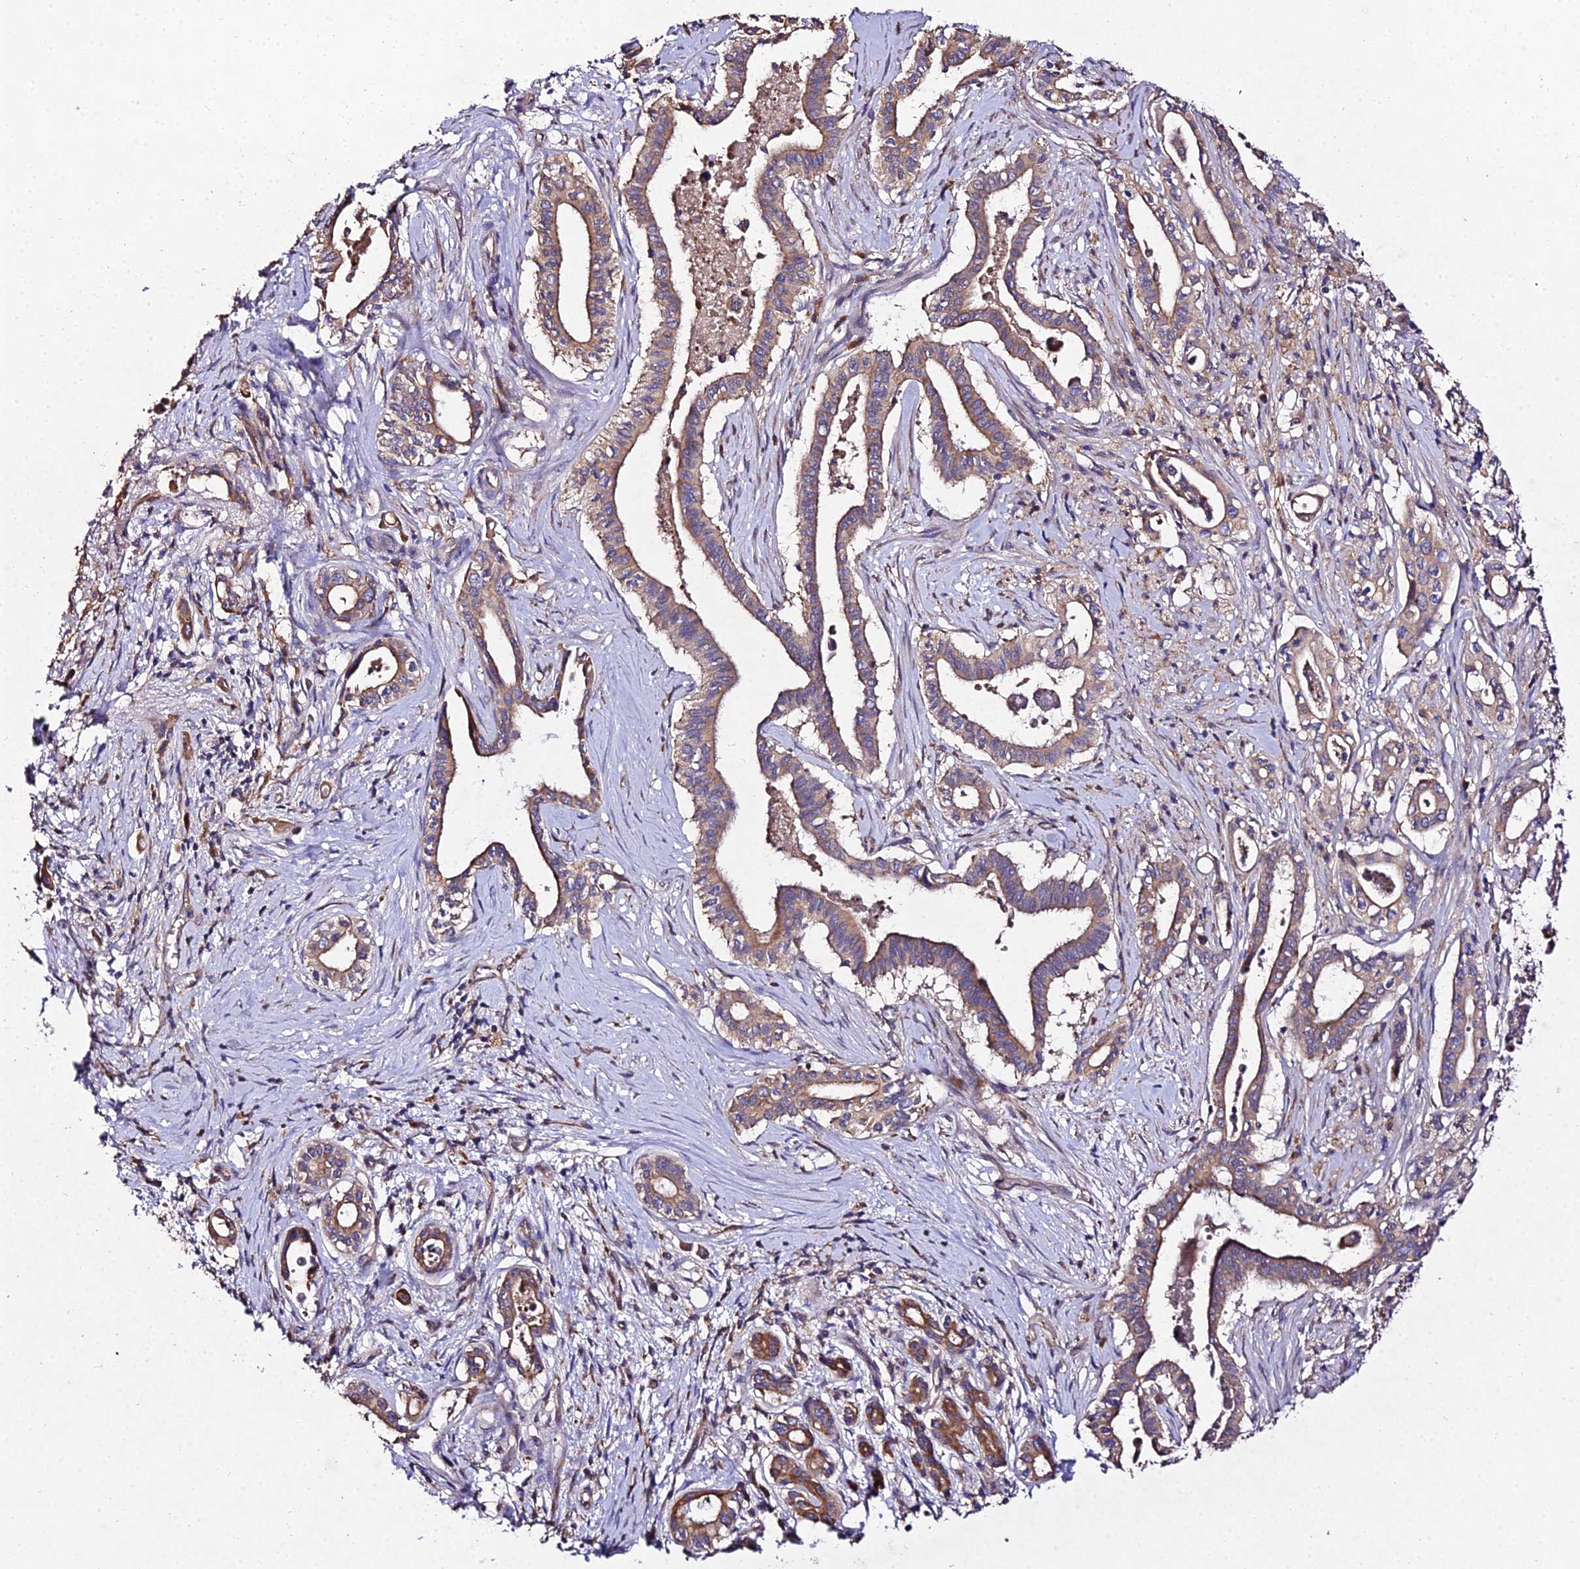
{"staining": {"intensity": "moderate", "quantity": ">75%", "location": "cytoplasmic/membranous"}, "tissue": "pancreatic cancer", "cell_type": "Tumor cells", "image_type": "cancer", "snomed": [{"axis": "morphology", "description": "Adenocarcinoma, NOS"}, {"axis": "topography", "description": "Pancreas"}], "caption": "Immunohistochemical staining of human pancreatic cancer (adenocarcinoma) reveals moderate cytoplasmic/membranous protein expression in approximately >75% of tumor cells.", "gene": "AP3M2", "patient": {"sex": "female", "age": 77}}